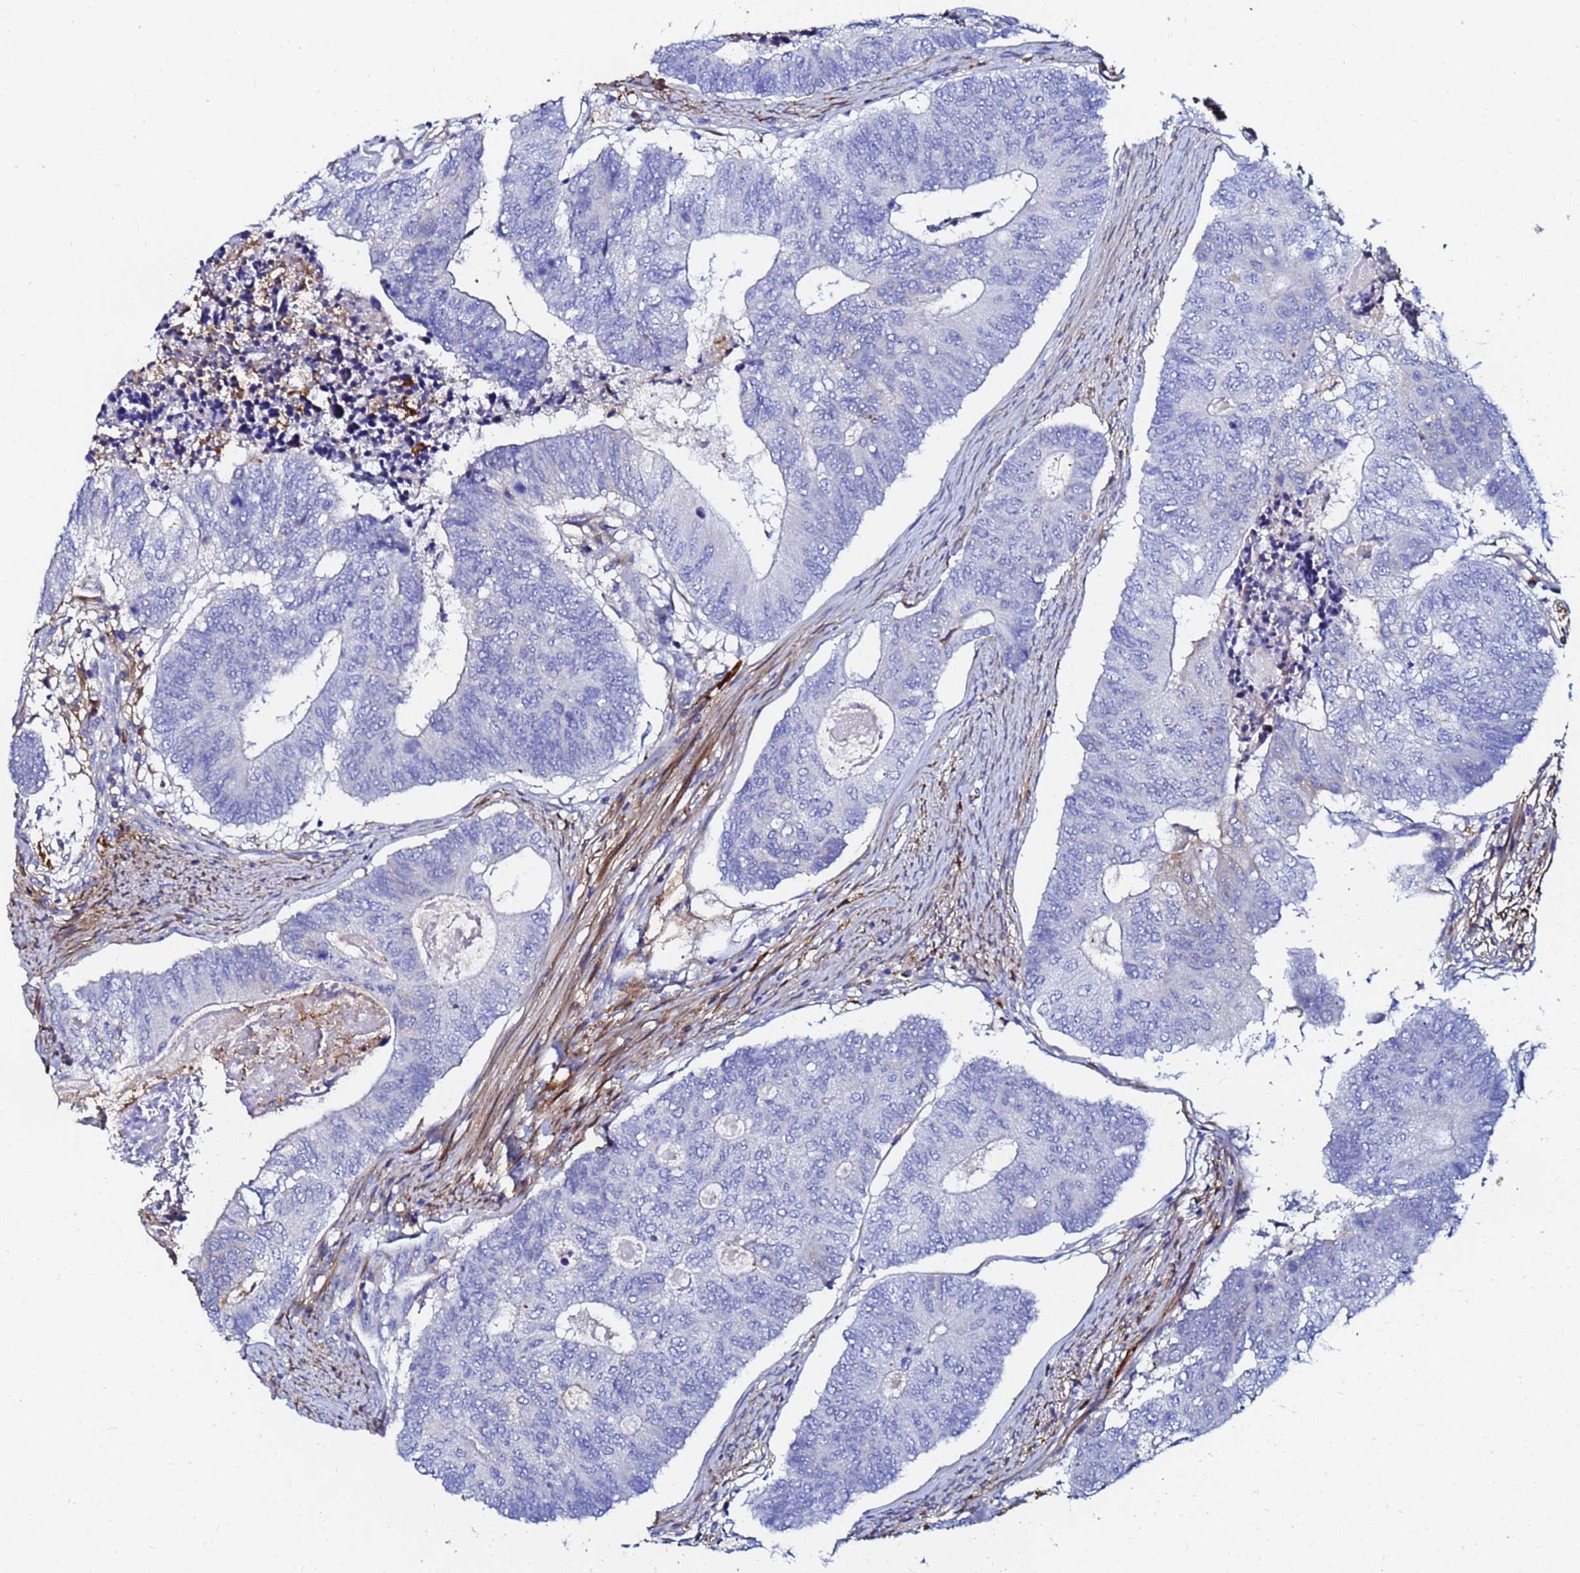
{"staining": {"intensity": "negative", "quantity": "none", "location": "none"}, "tissue": "colorectal cancer", "cell_type": "Tumor cells", "image_type": "cancer", "snomed": [{"axis": "morphology", "description": "Adenocarcinoma, NOS"}, {"axis": "topography", "description": "Colon"}], "caption": "Tumor cells show no significant protein expression in colorectal cancer.", "gene": "BASP1", "patient": {"sex": "female", "age": 67}}